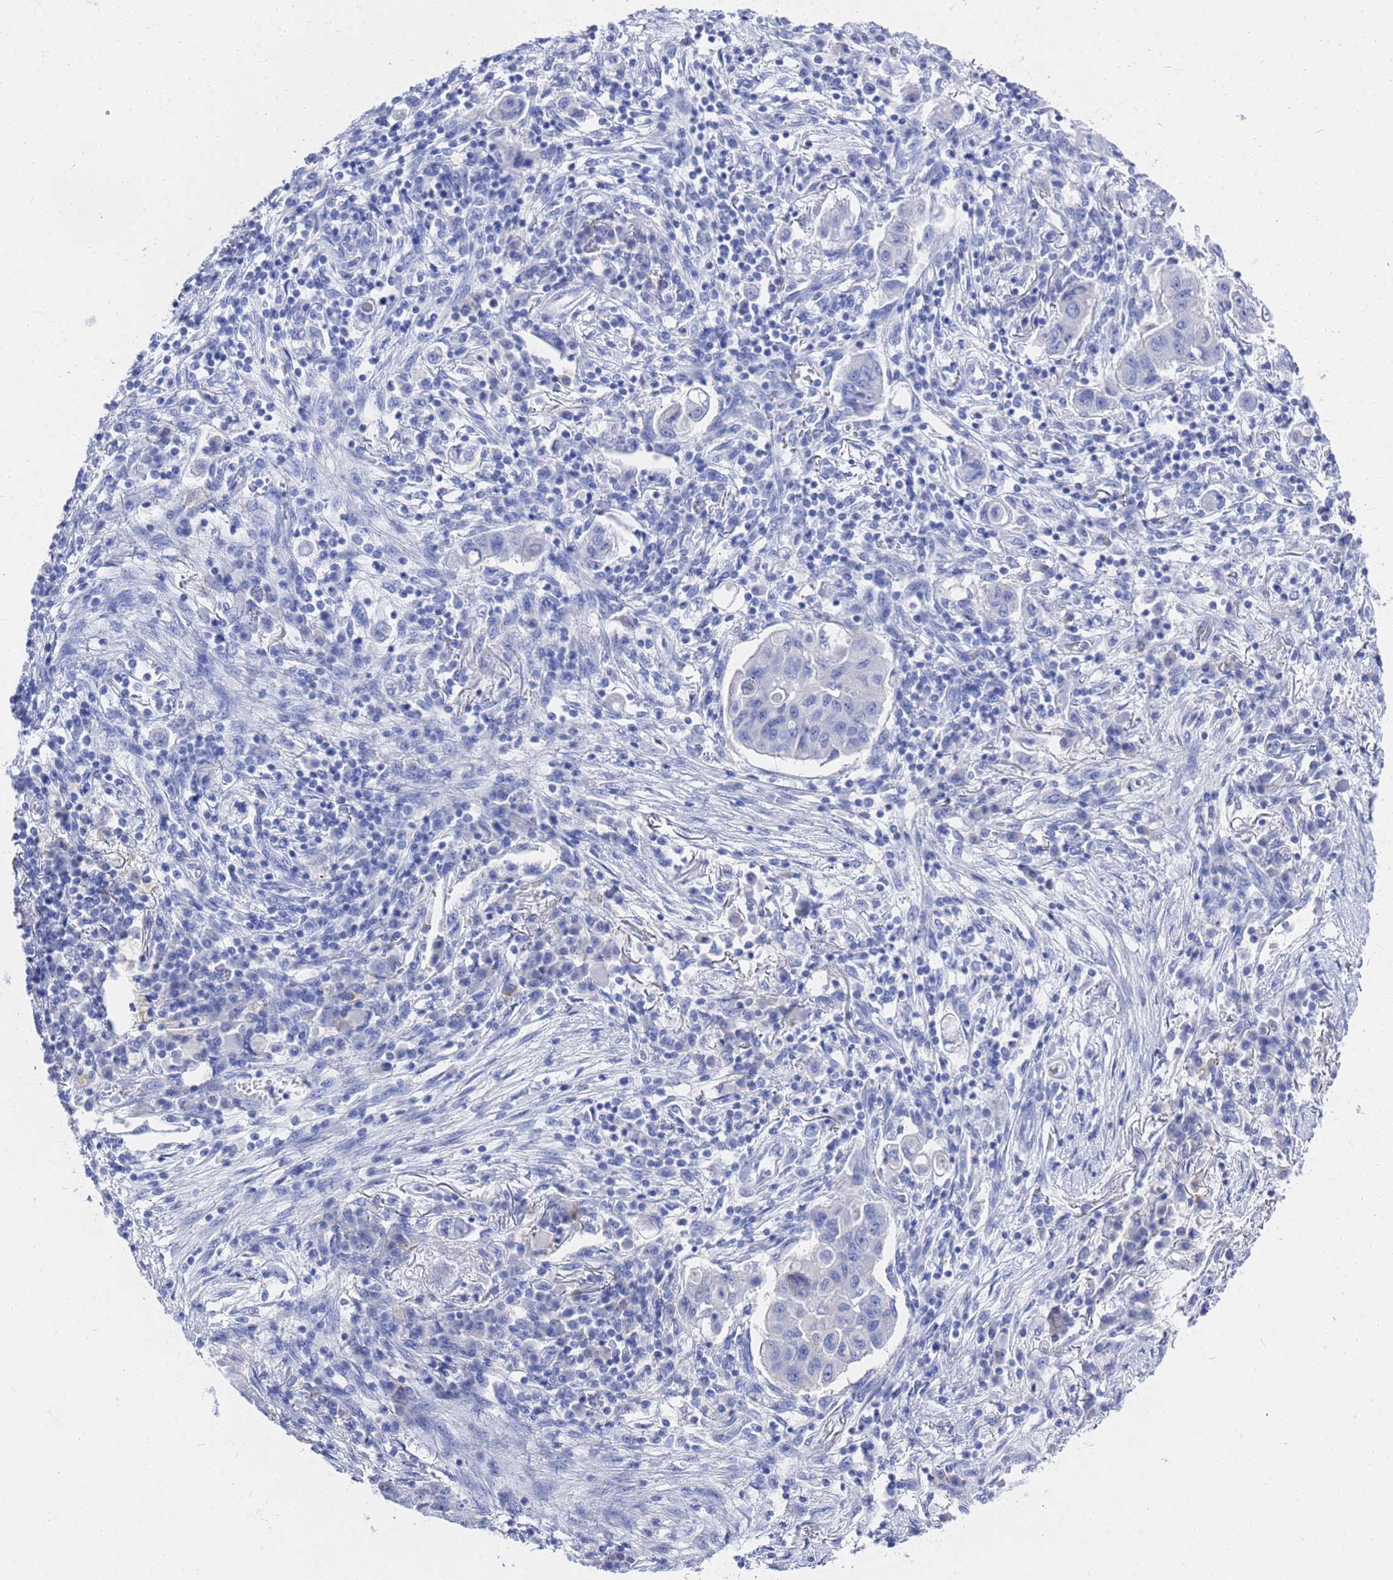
{"staining": {"intensity": "negative", "quantity": "none", "location": "none"}, "tissue": "lung cancer", "cell_type": "Tumor cells", "image_type": "cancer", "snomed": [{"axis": "morphology", "description": "Squamous cell carcinoma, NOS"}, {"axis": "topography", "description": "Lung"}], "caption": "DAB immunohistochemical staining of squamous cell carcinoma (lung) displays no significant expression in tumor cells. Brightfield microscopy of immunohistochemistry (IHC) stained with DAB (3,3'-diaminobenzidine) (brown) and hematoxylin (blue), captured at high magnification.", "gene": "GGT1", "patient": {"sex": "male", "age": 74}}